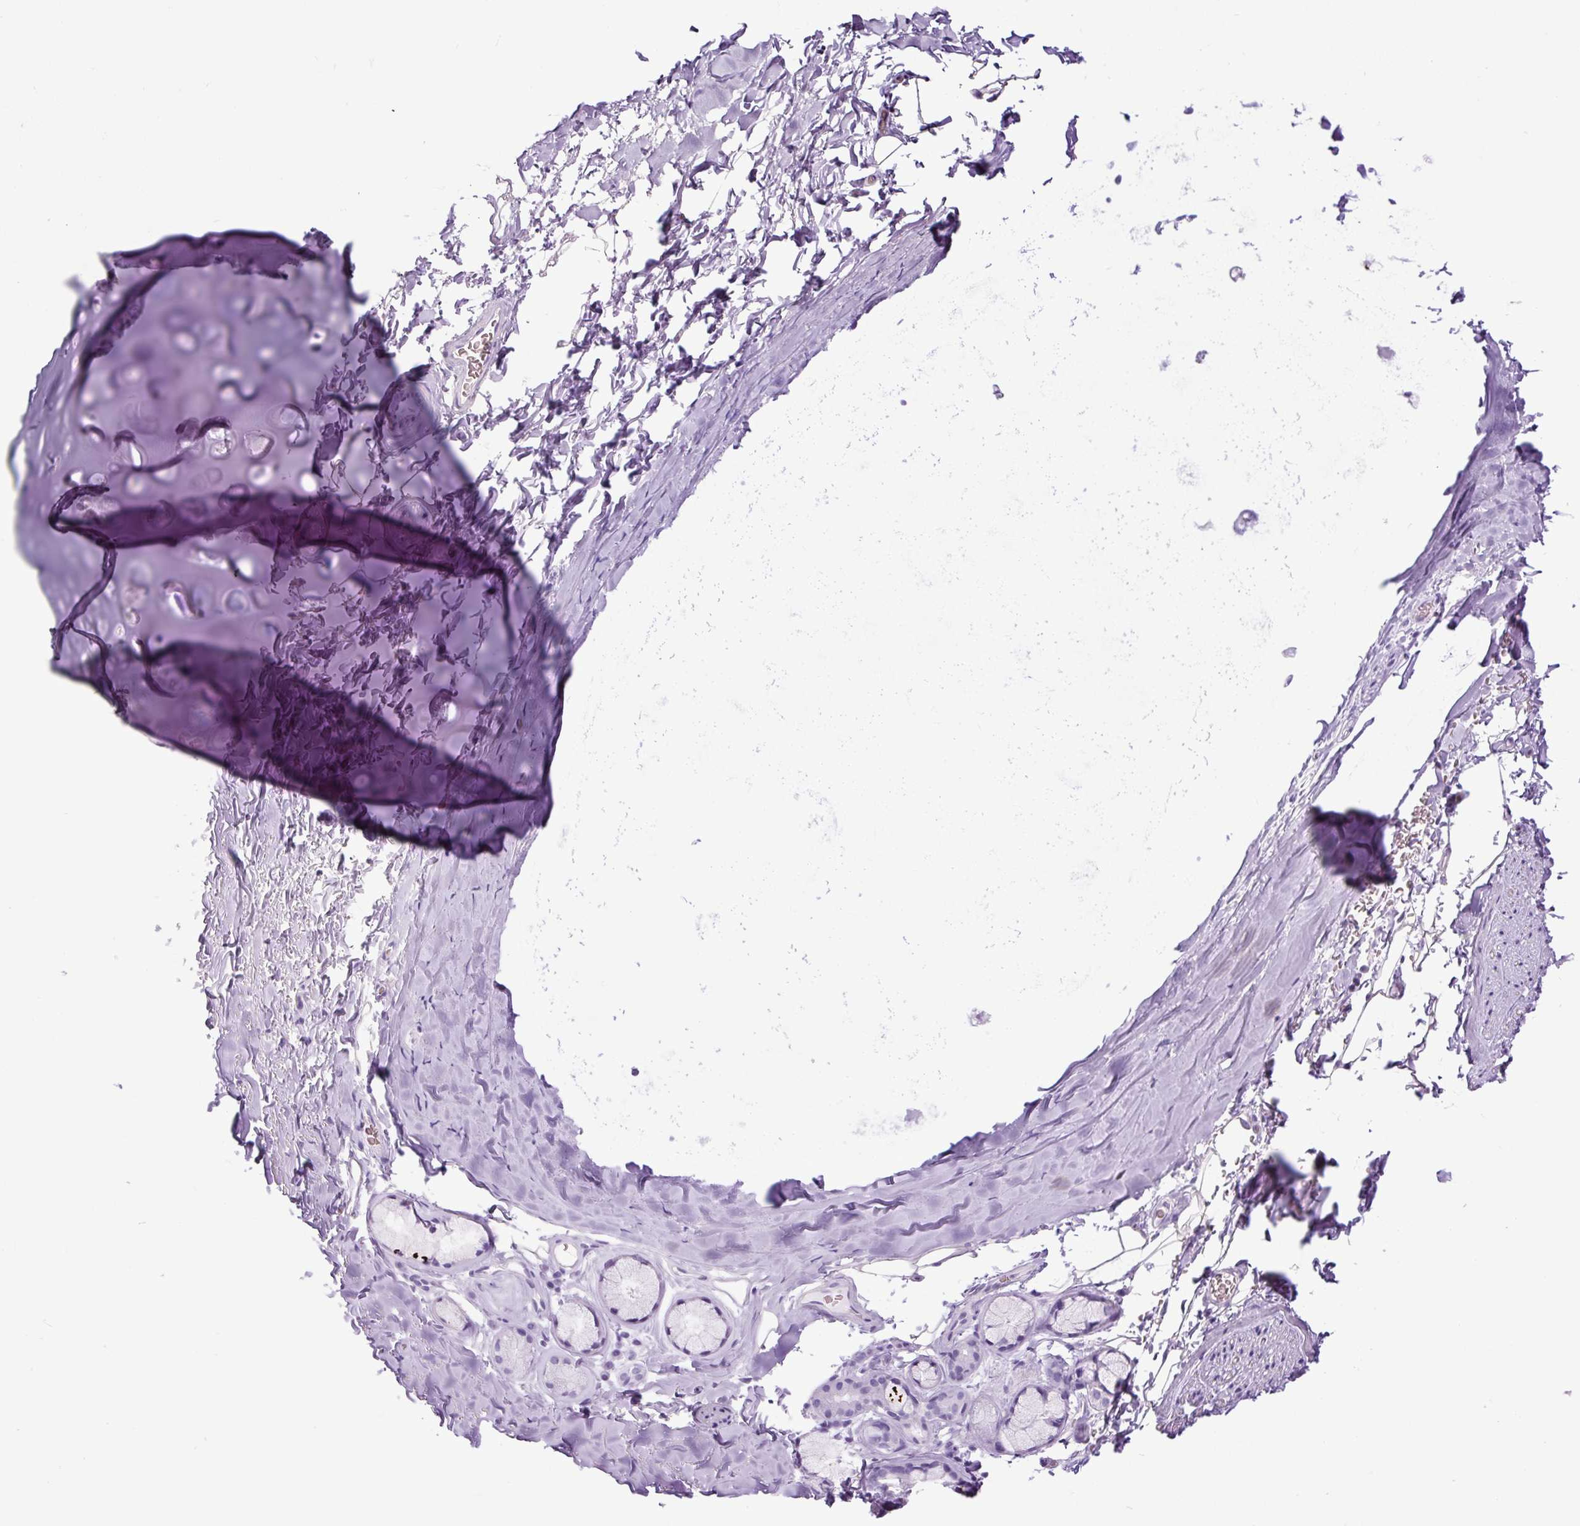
{"staining": {"intensity": "negative", "quantity": "none", "location": "none"}, "tissue": "adipose tissue", "cell_type": "Adipocytes", "image_type": "normal", "snomed": [{"axis": "morphology", "description": "Normal tissue, NOS"}, {"axis": "topography", "description": "Cartilage tissue"}, {"axis": "topography", "description": "Bronchus"}, {"axis": "topography", "description": "Peripheral nerve tissue"}], "caption": "IHC histopathology image of unremarkable adipose tissue: adipose tissue stained with DAB reveals no significant protein positivity in adipocytes. (IHC, brightfield microscopy, high magnification).", "gene": "RACGAP1", "patient": {"sex": "male", "age": 67}}